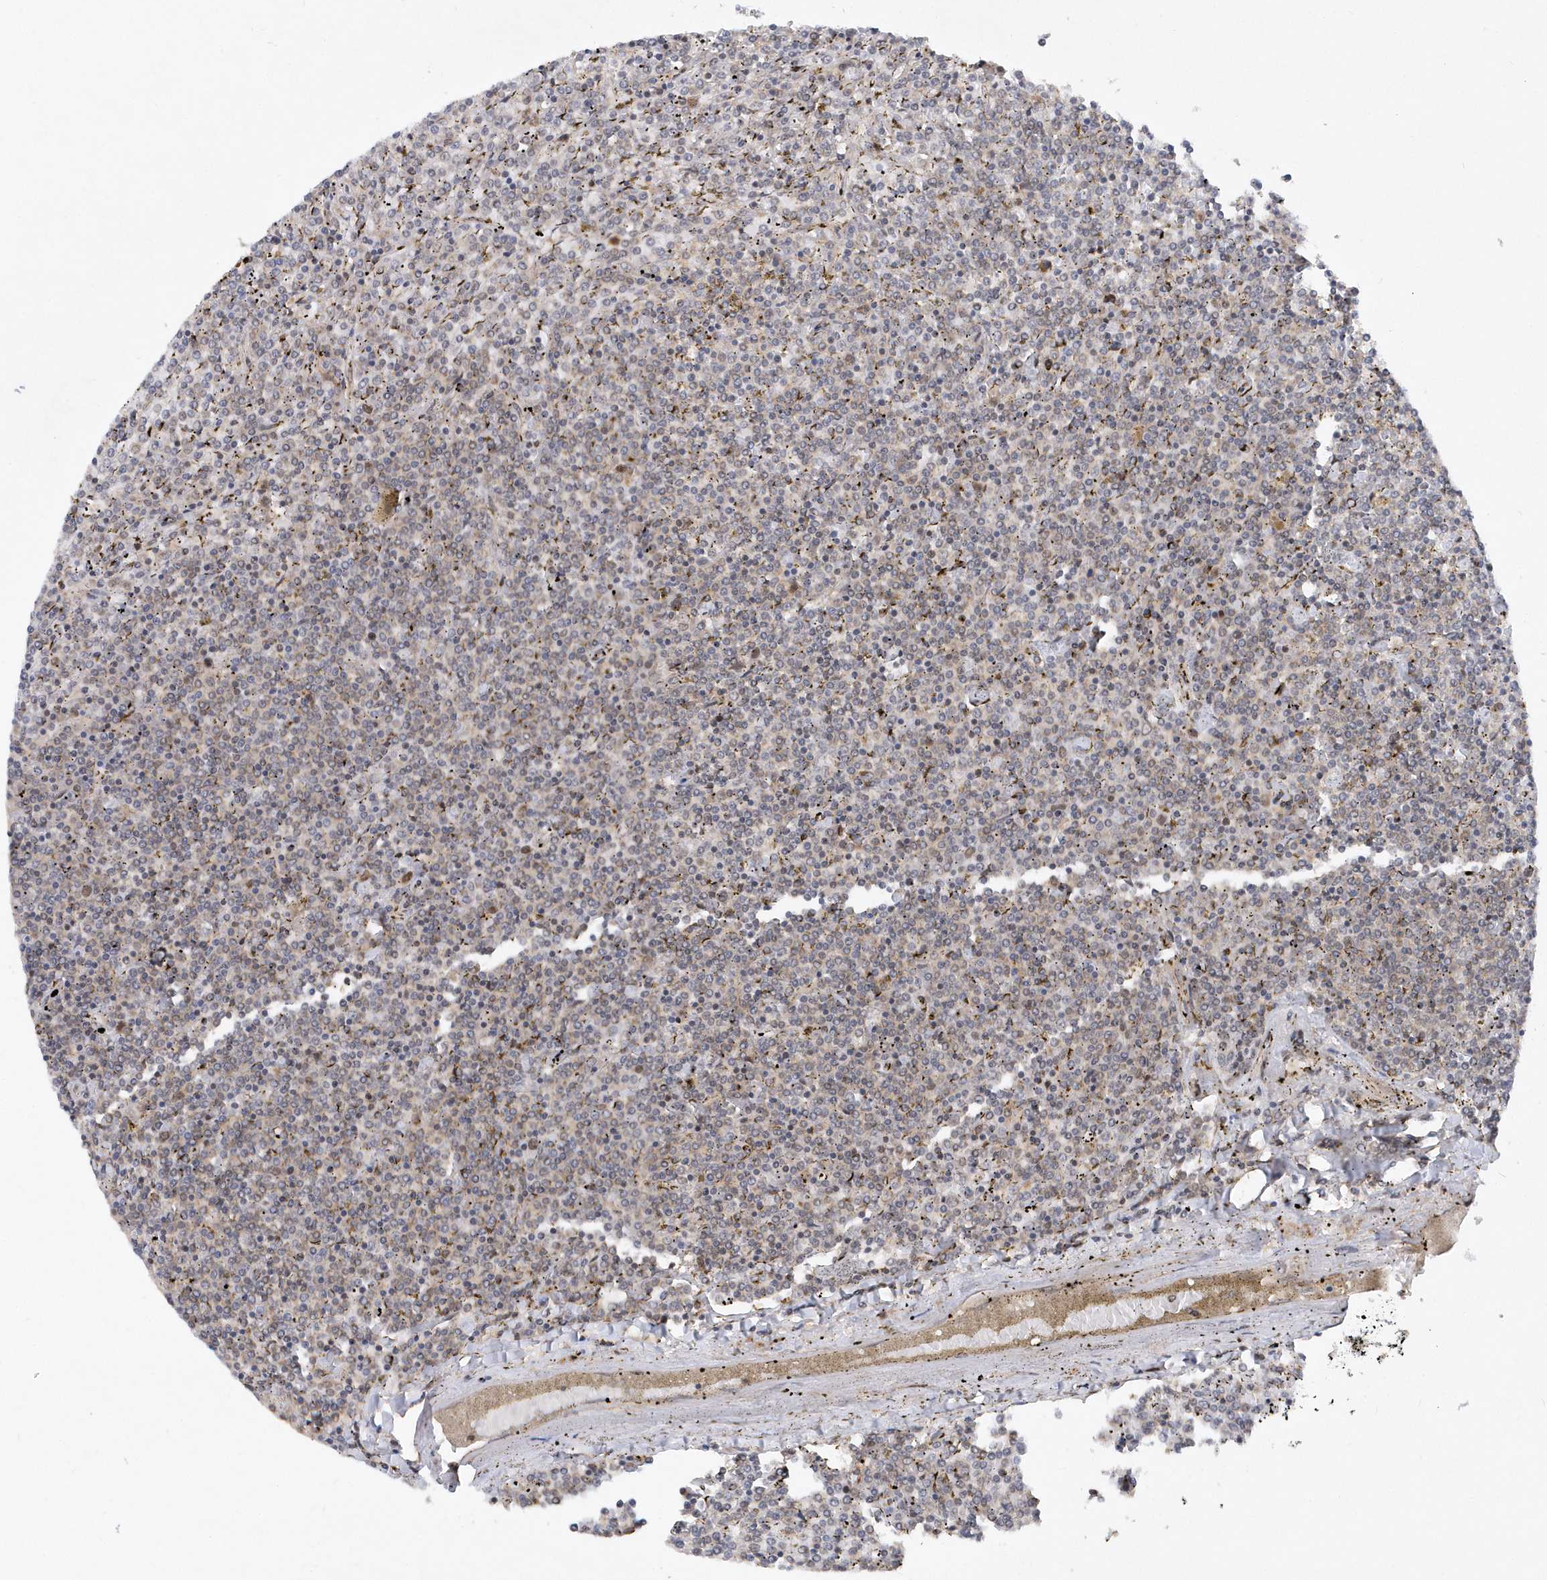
{"staining": {"intensity": "negative", "quantity": "none", "location": "none"}, "tissue": "lymphoma", "cell_type": "Tumor cells", "image_type": "cancer", "snomed": [{"axis": "morphology", "description": "Malignant lymphoma, non-Hodgkin's type, Low grade"}, {"axis": "topography", "description": "Spleen"}], "caption": "There is no significant staining in tumor cells of lymphoma. (DAB (3,3'-diaminobenzidine) immunohistochemistry with hematoxylin counter stain).", "gene": "MXI1", "patient": {"sex": "female", "age": 19}}